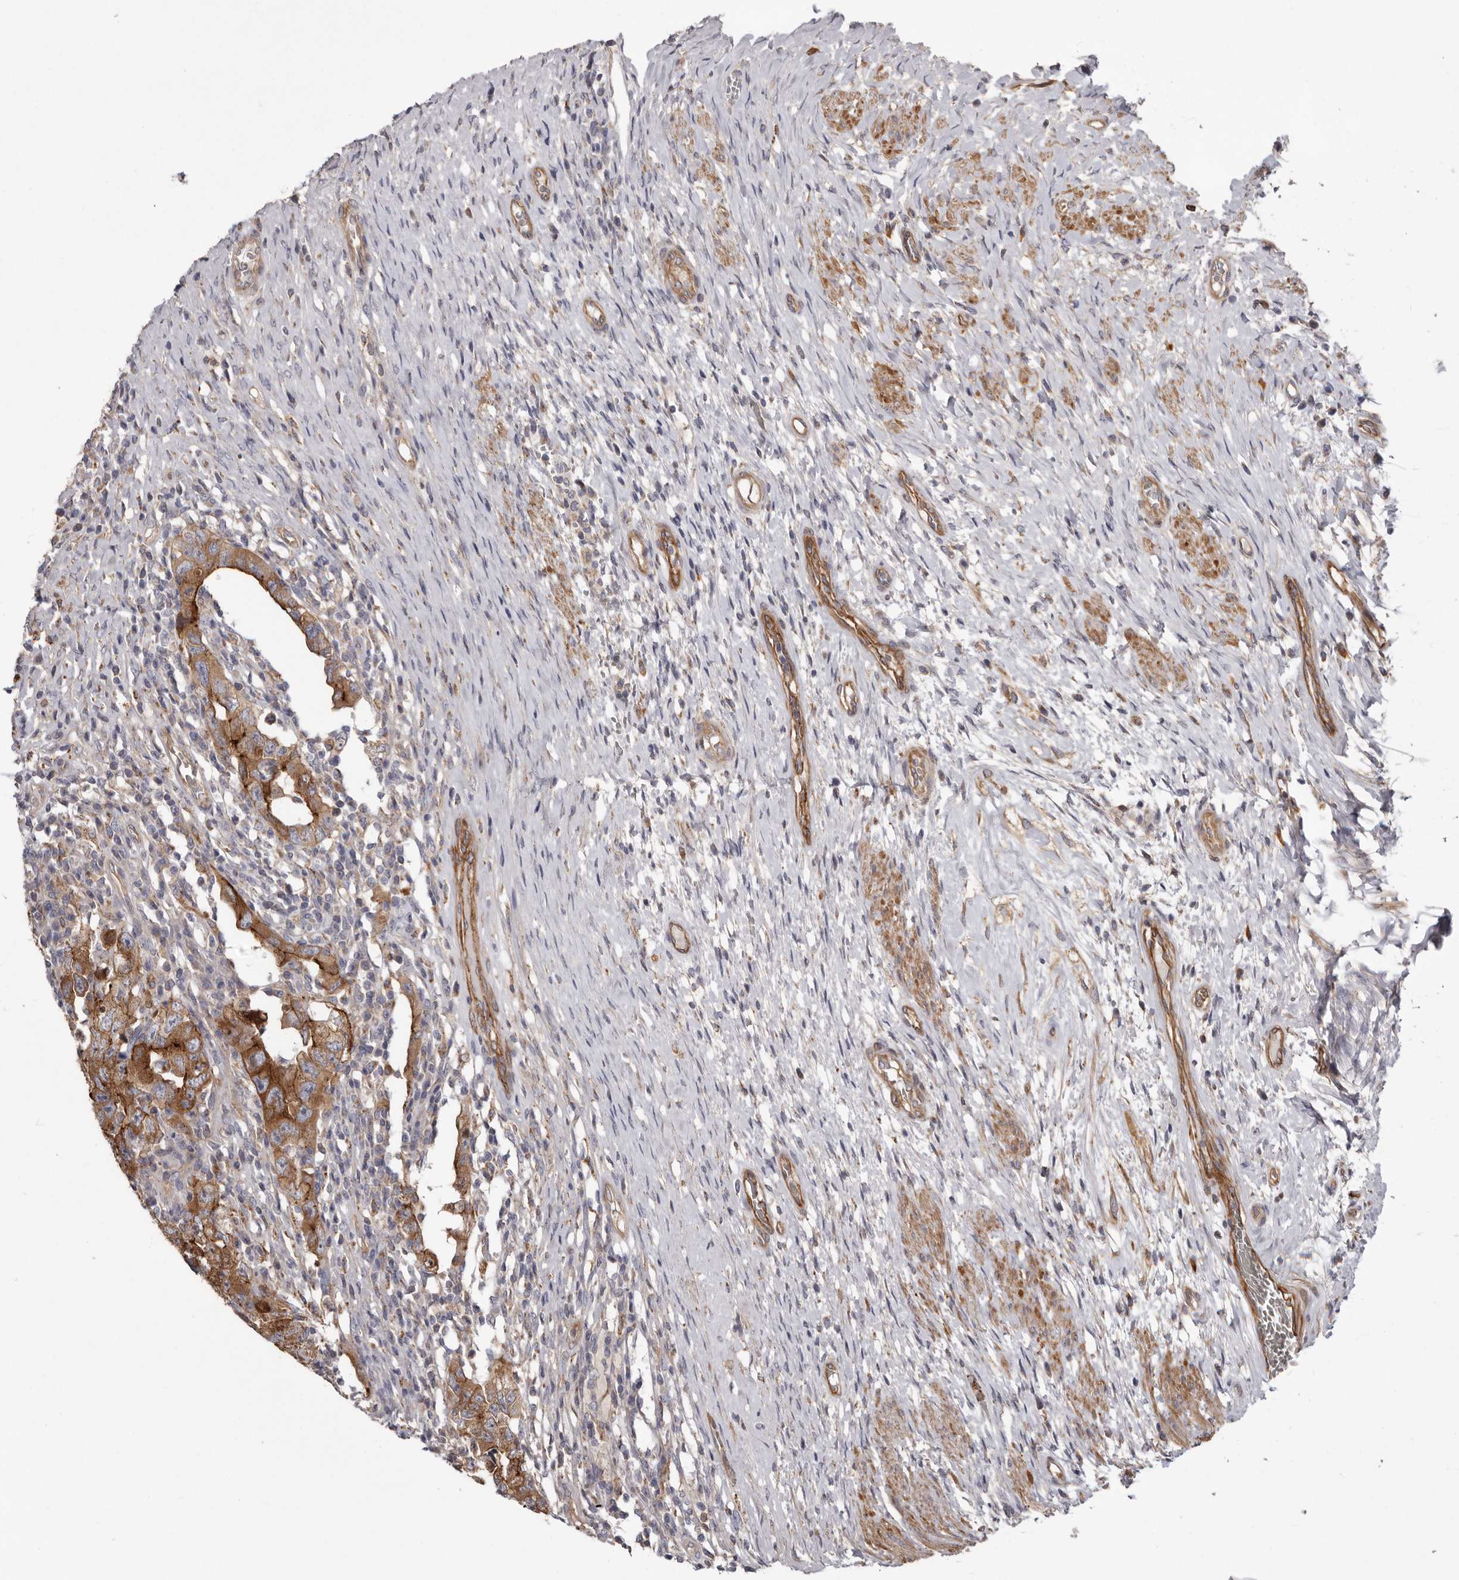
{"staining": {"intensity": "moderate", "quantity": ">75%", "location": "cytoplasmic/membranous"}, "tissue": "testis cancer", "cell_type": "Tumor cells", "image_type": "cancer", "snomed": [{"axis": "morphology", "description": "Carcinoma, Embryonal, NOS"}, {"axis": "topography", "description": "Testis"}], "caption": "Approximately >75% of tumor cells in testis cancer display moderate cytoplasmic/membranous protein positivity as visualized by brown immunohistochemical staining.", "gene": "ENAH", "patient": {"sex": "male", "age": 26}}